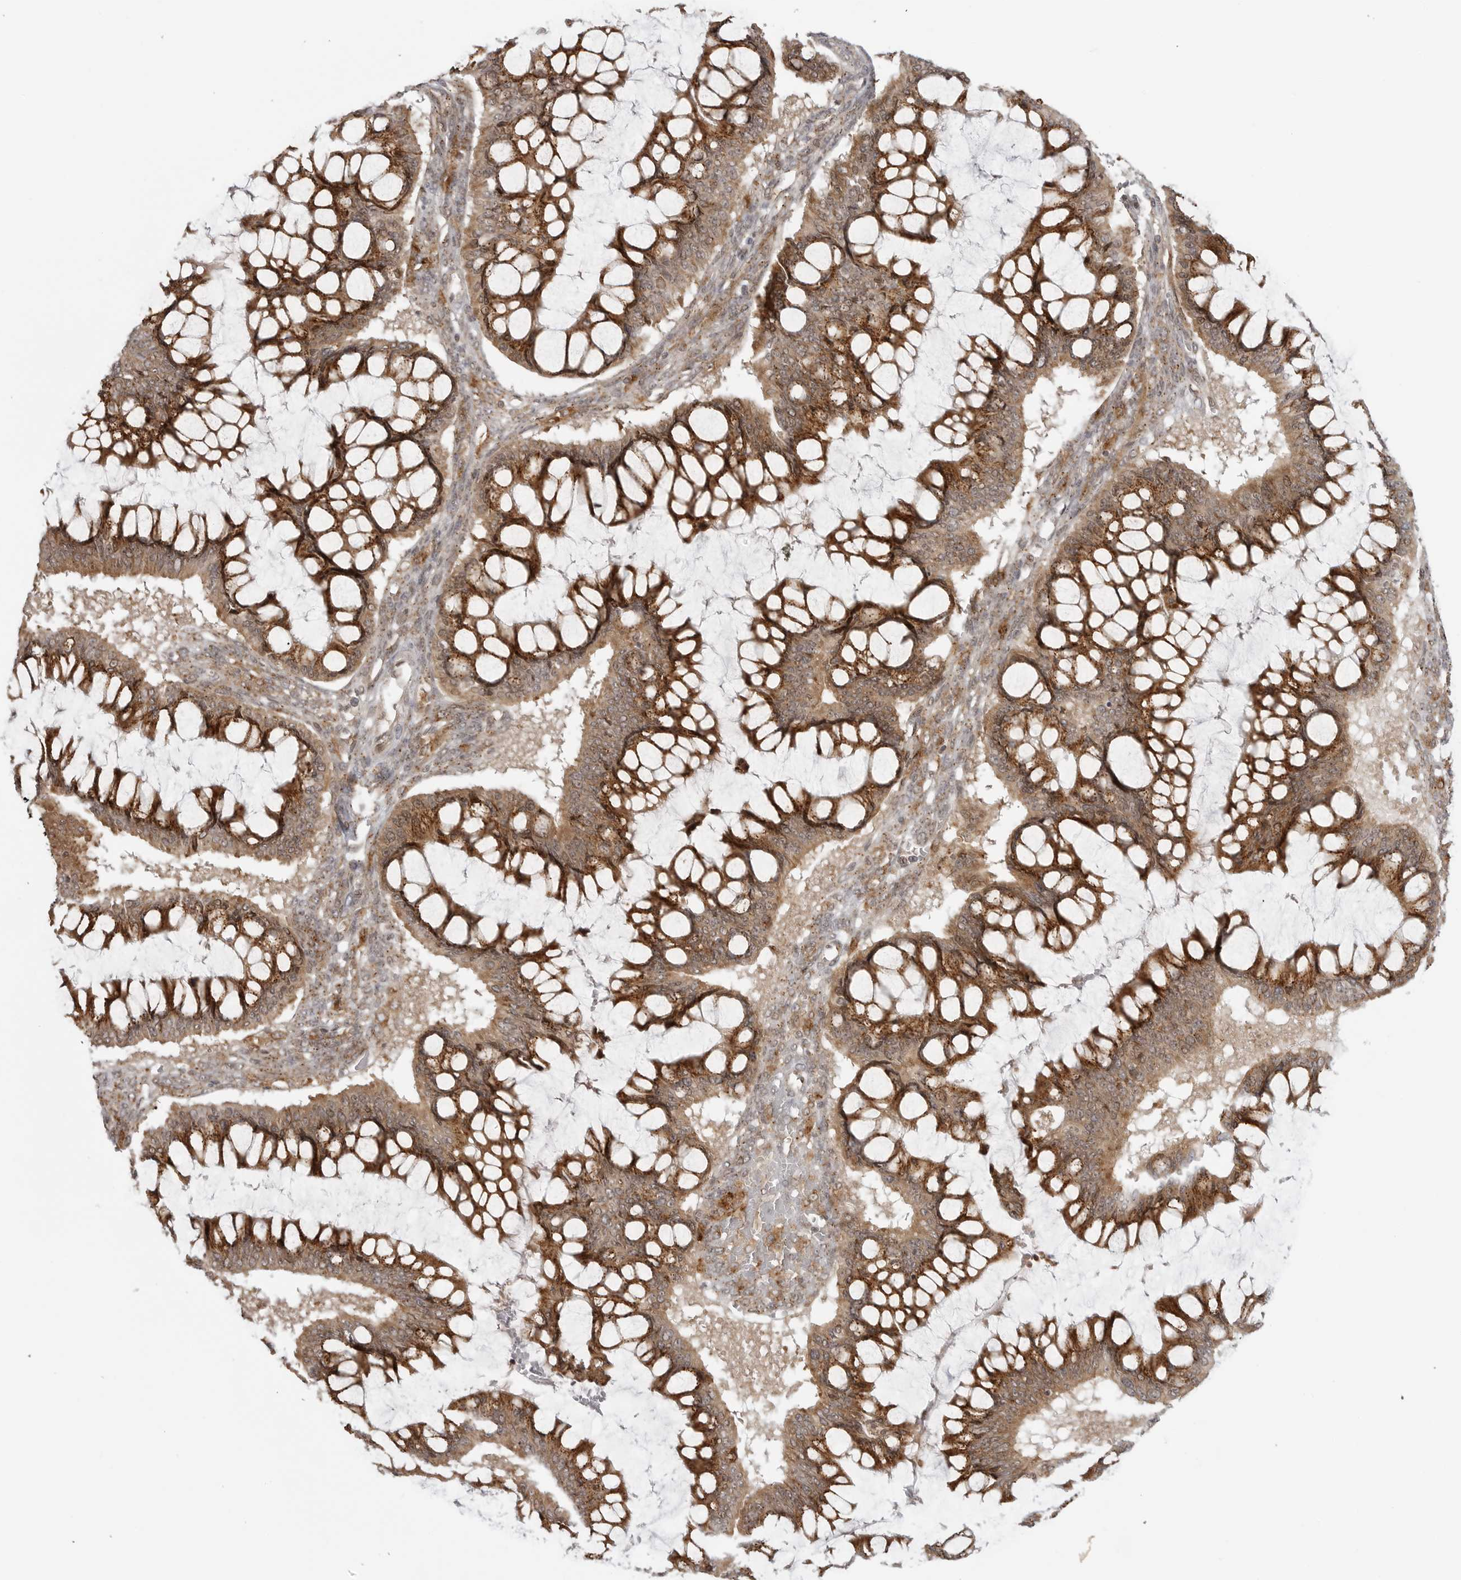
{"staining": {"intensity": "moderate", "quantity": ">75%", "location": "cytoplasmic/membranous"}, "tissue": "ovarian cancer", "cell_type": "Tumor cells", "image_type": "cancer", "snomed": [{"axis": "morphology", "description": "Cystadenocarcinoma, mucinous, NOS"}, {"axis": "topography", "description": "Ovary"}], "caption": "Ovarian cancer stained with DAB immunohistochemistry (IHC) reveals medium levels of moderate cytoplasmic/membranous expression in approximately >75% of tumor cells.", "gene": "COPA", "patient": {"sex": "female", "age": 73}}